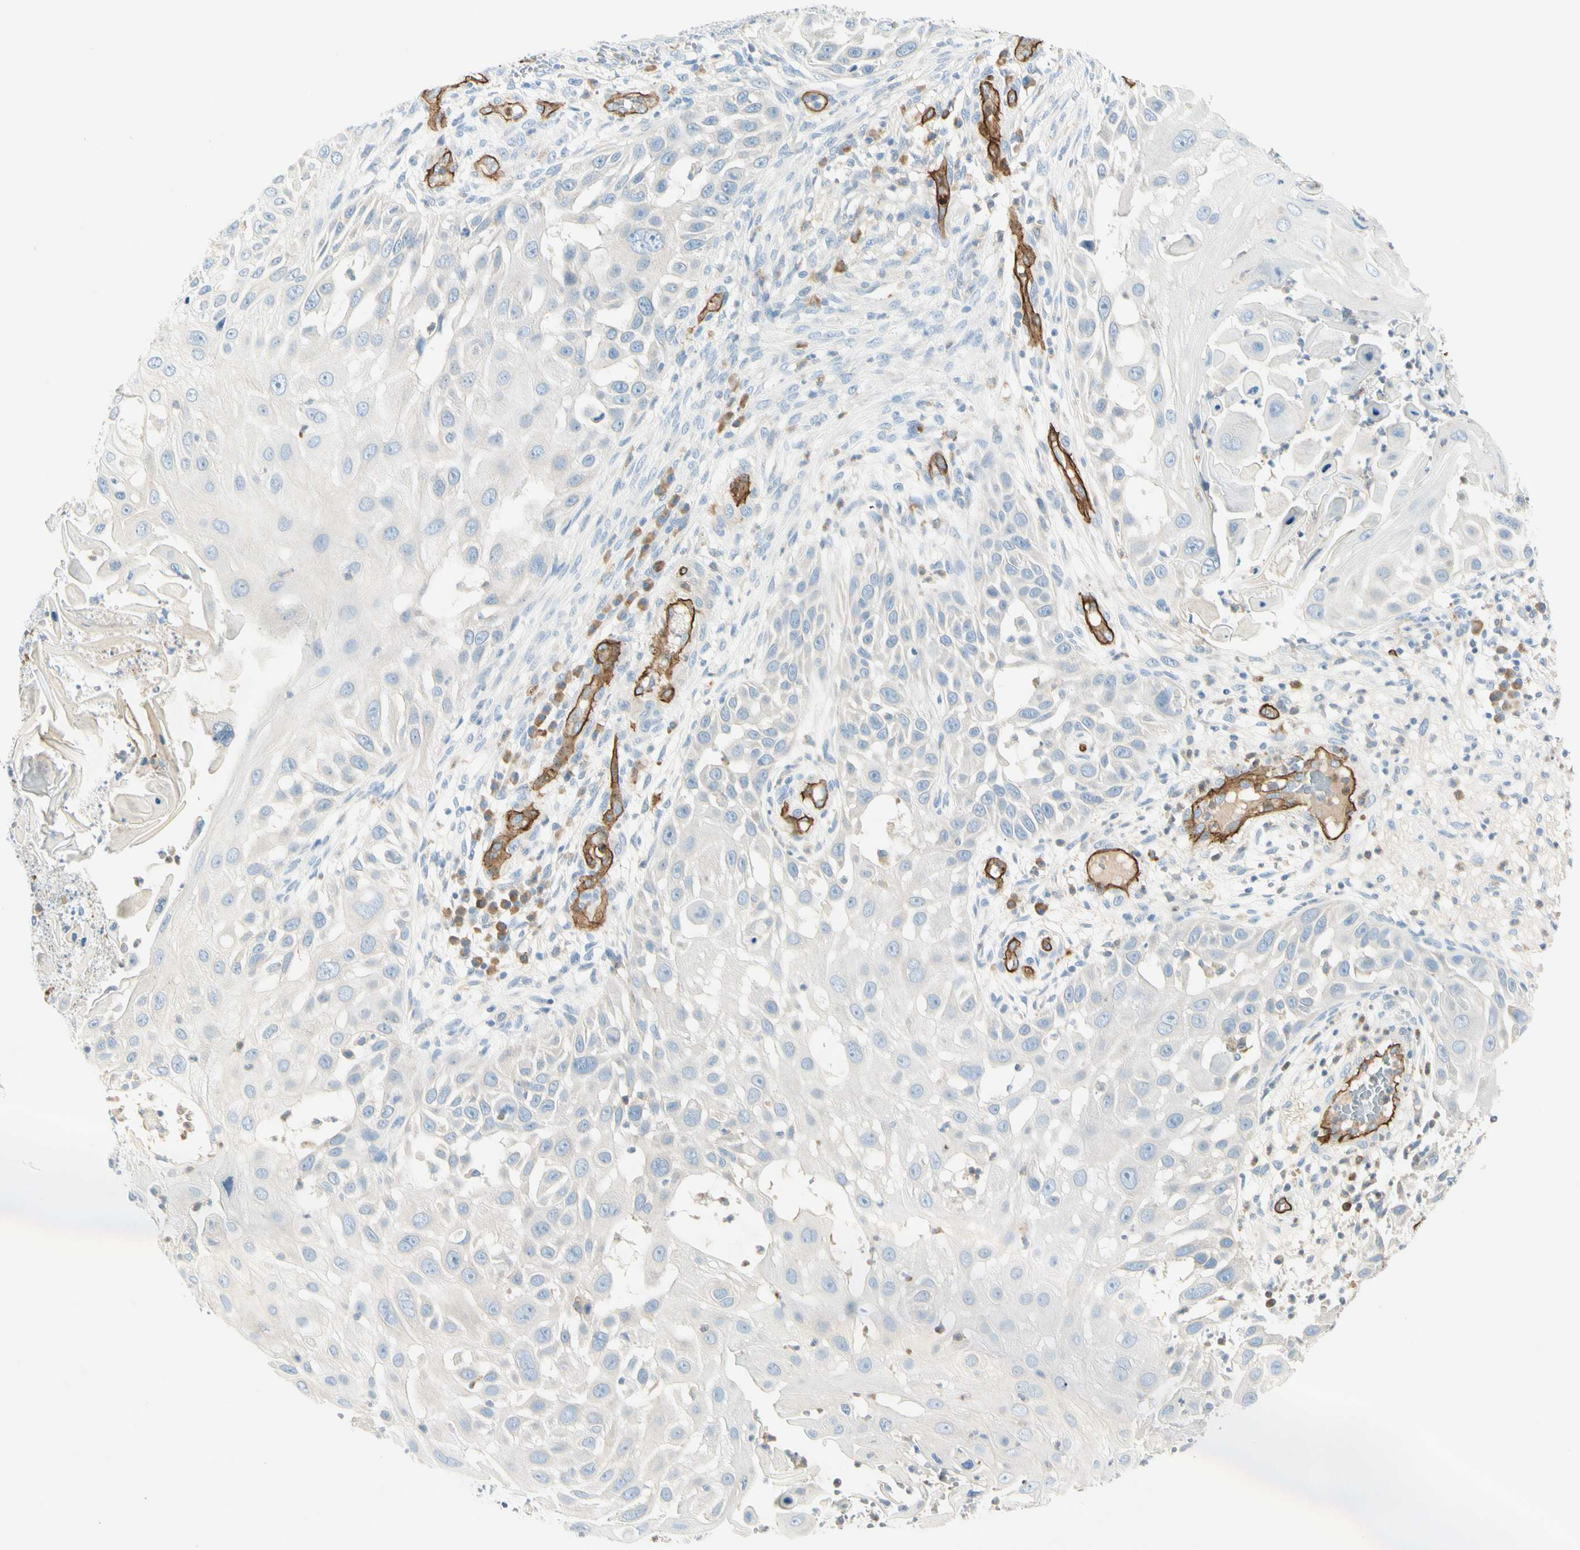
{"staining": {"intensity": "negative", "quantity": "none", "location": "none"}, "tissue": "skin cancer", "cell_type": "Tumor cells", "image_type": "cancer", "snomed": [{"axis": "morphology", "description": "Squamous cell carcinoma, NOS"}, {"axis": "topography", "description": "Skin"}], "caption": "DAB (3,3'-diaminobenzidine) immunohistochemical staining of human skin cancer reveals no significant expression in tumor cells.", "gene": "CD93", "patient": {"sex": "female", "age": 44}}